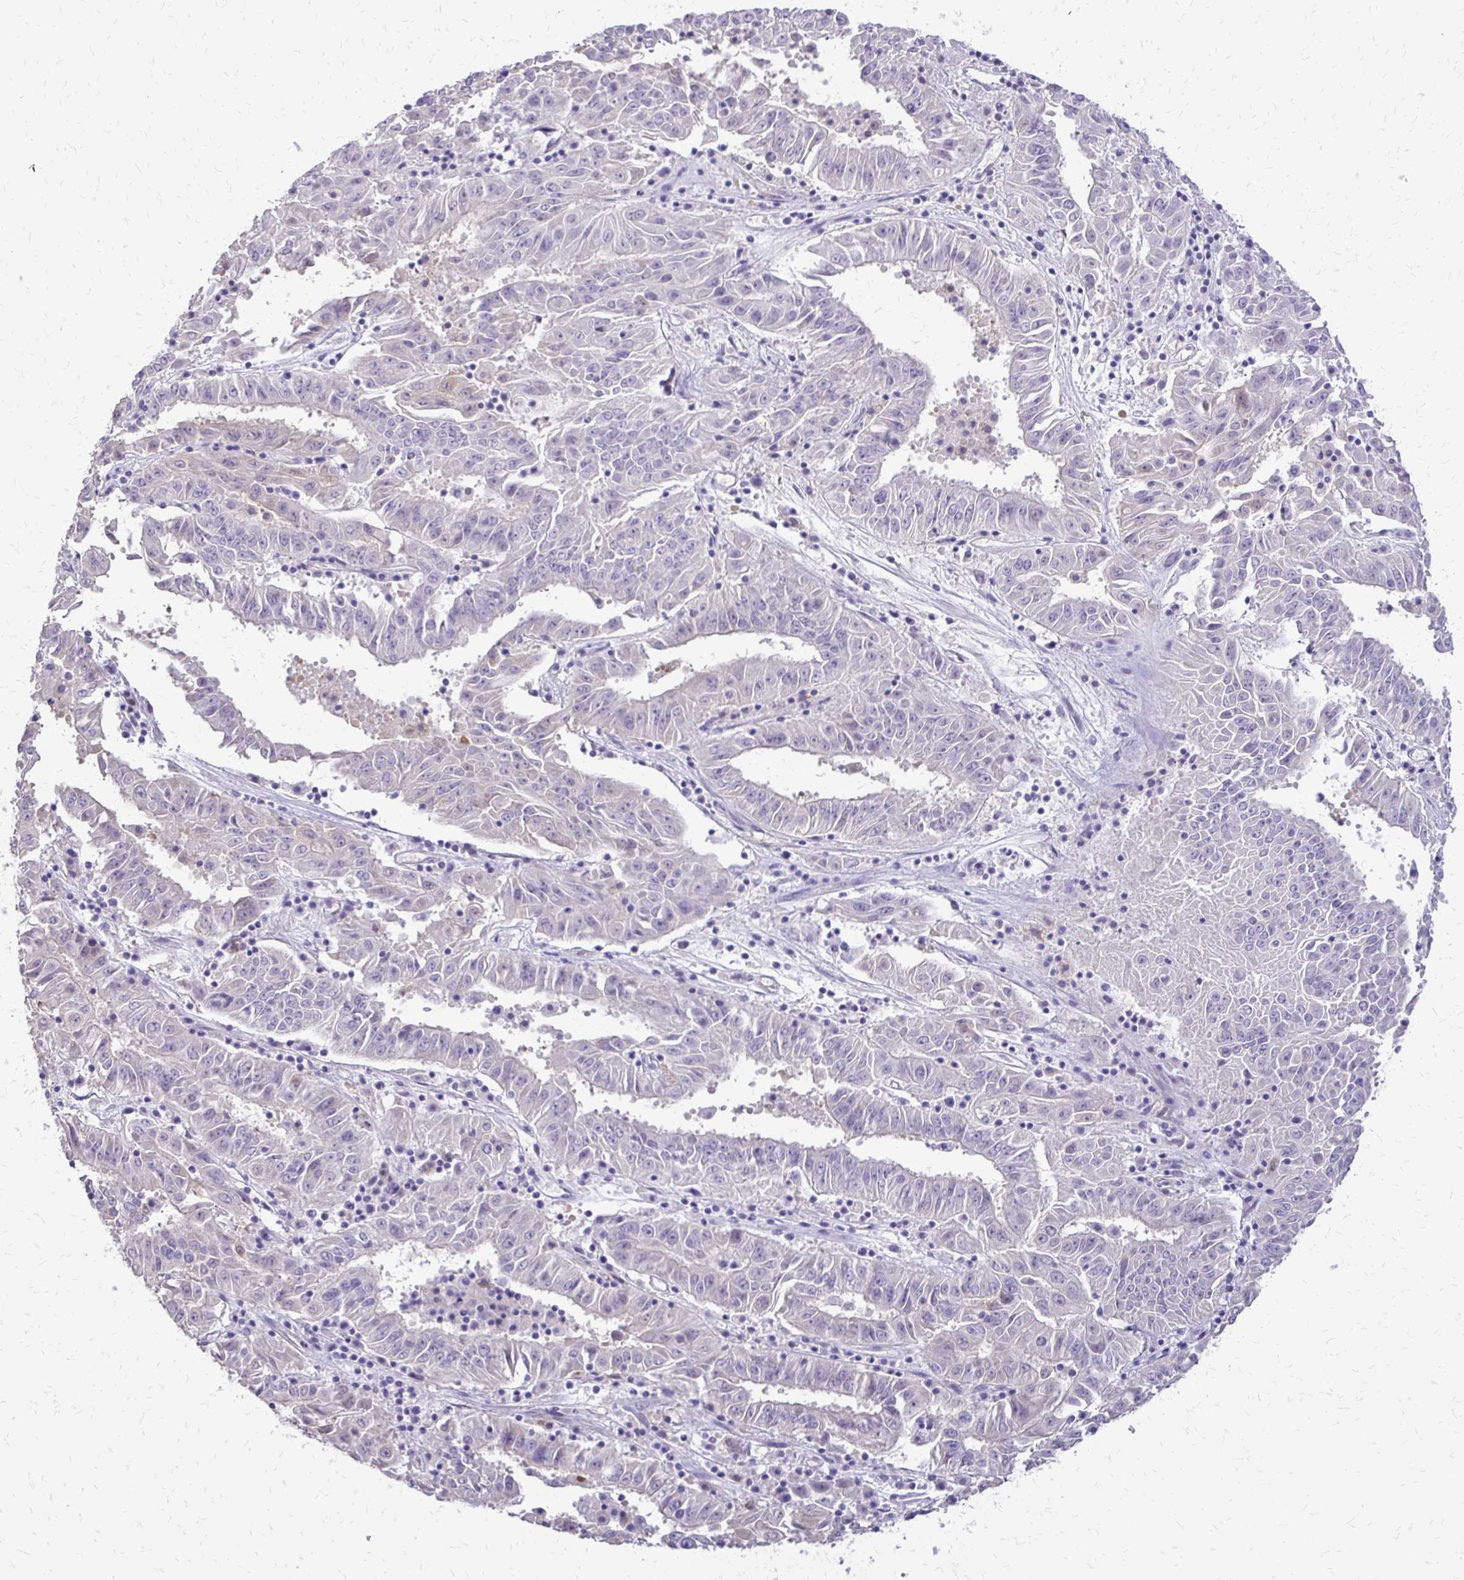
{"staining": {"intensity": "negative", "quantity": "none", "location": "none"}, "tissue": "pancreatic cancer", "cell_type": "Tumor cells", "image_type": "cancer", "snomed": [{"axis": "morphology", "description": "Adenocarcinoma, NOS"}, {"axis": "topography", "description": "Pancreas"}], "caption": "A micrograph of human pancreatic cancer (adenocarcinoma) is negative for staining in tumor cells. (DAB (3,3'-diaminobenzidine) immunohistochemistry (IHC) visualized using brightfield microscopy, high magnification).", "gene": "ALPG", "patient": {"sex": "male", "age": 63}}